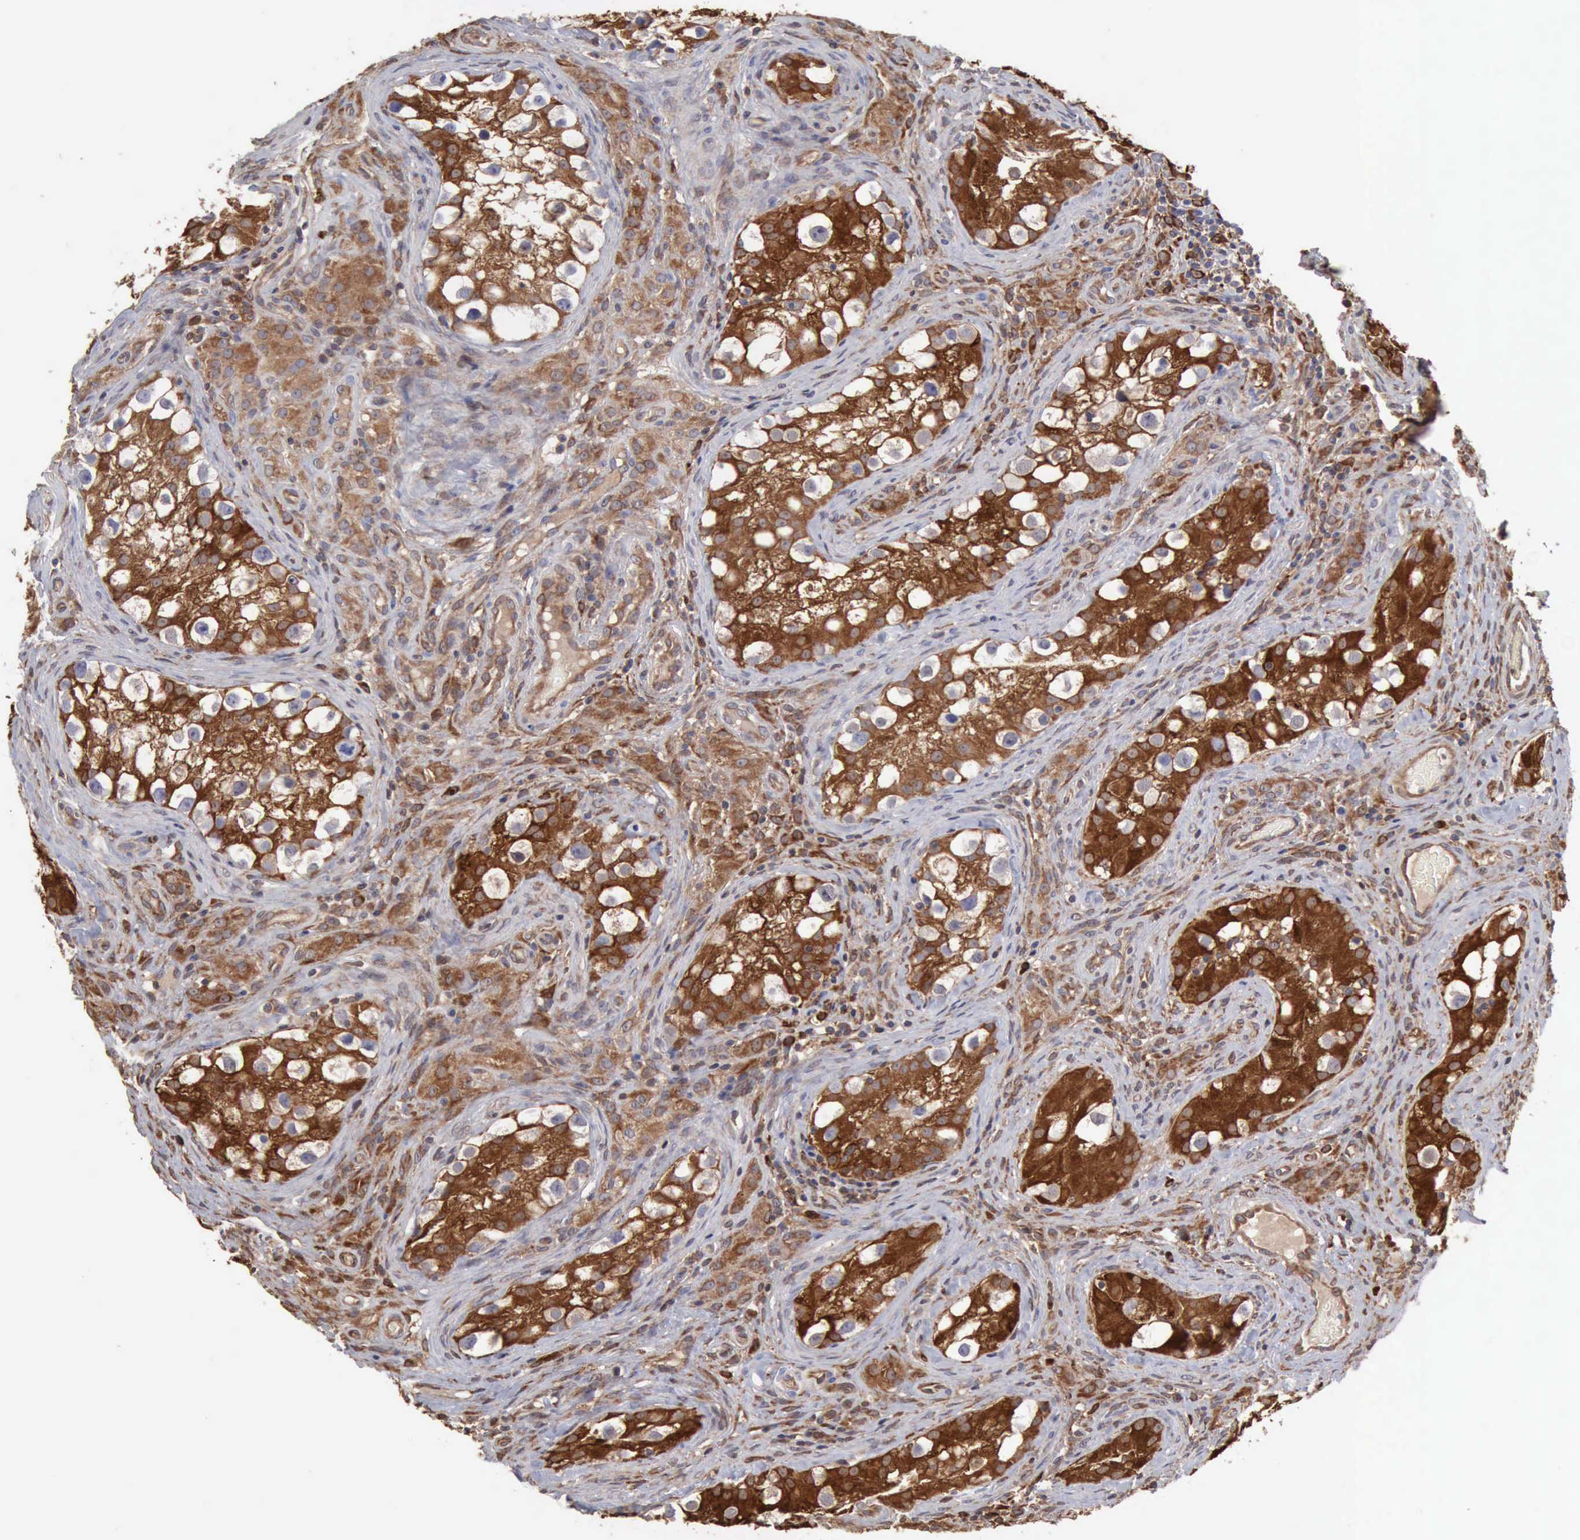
{"staining": {"intensity": "strong", "quantity": ">75%", "location": "cytoplasmic/membranous"}, "tissue": "testis cancer", "cell_type": "Tumor cells", "image_type": "cancer", "snomed": [{"axis": "morphology", "description": "Carcinoma, Embryonal, NOS"}, {"axis": "topography", "description": "Testis"}], "caption": "A high-resolution photomicrograph shows IHC staining of embryonal carcinoma (testis), which demonstrates strong cytoplasmic/membranous expression in approximately >75% of tumor cells.", "gene": "APOL2", "patient": {"sex": "male", "age": 31}}